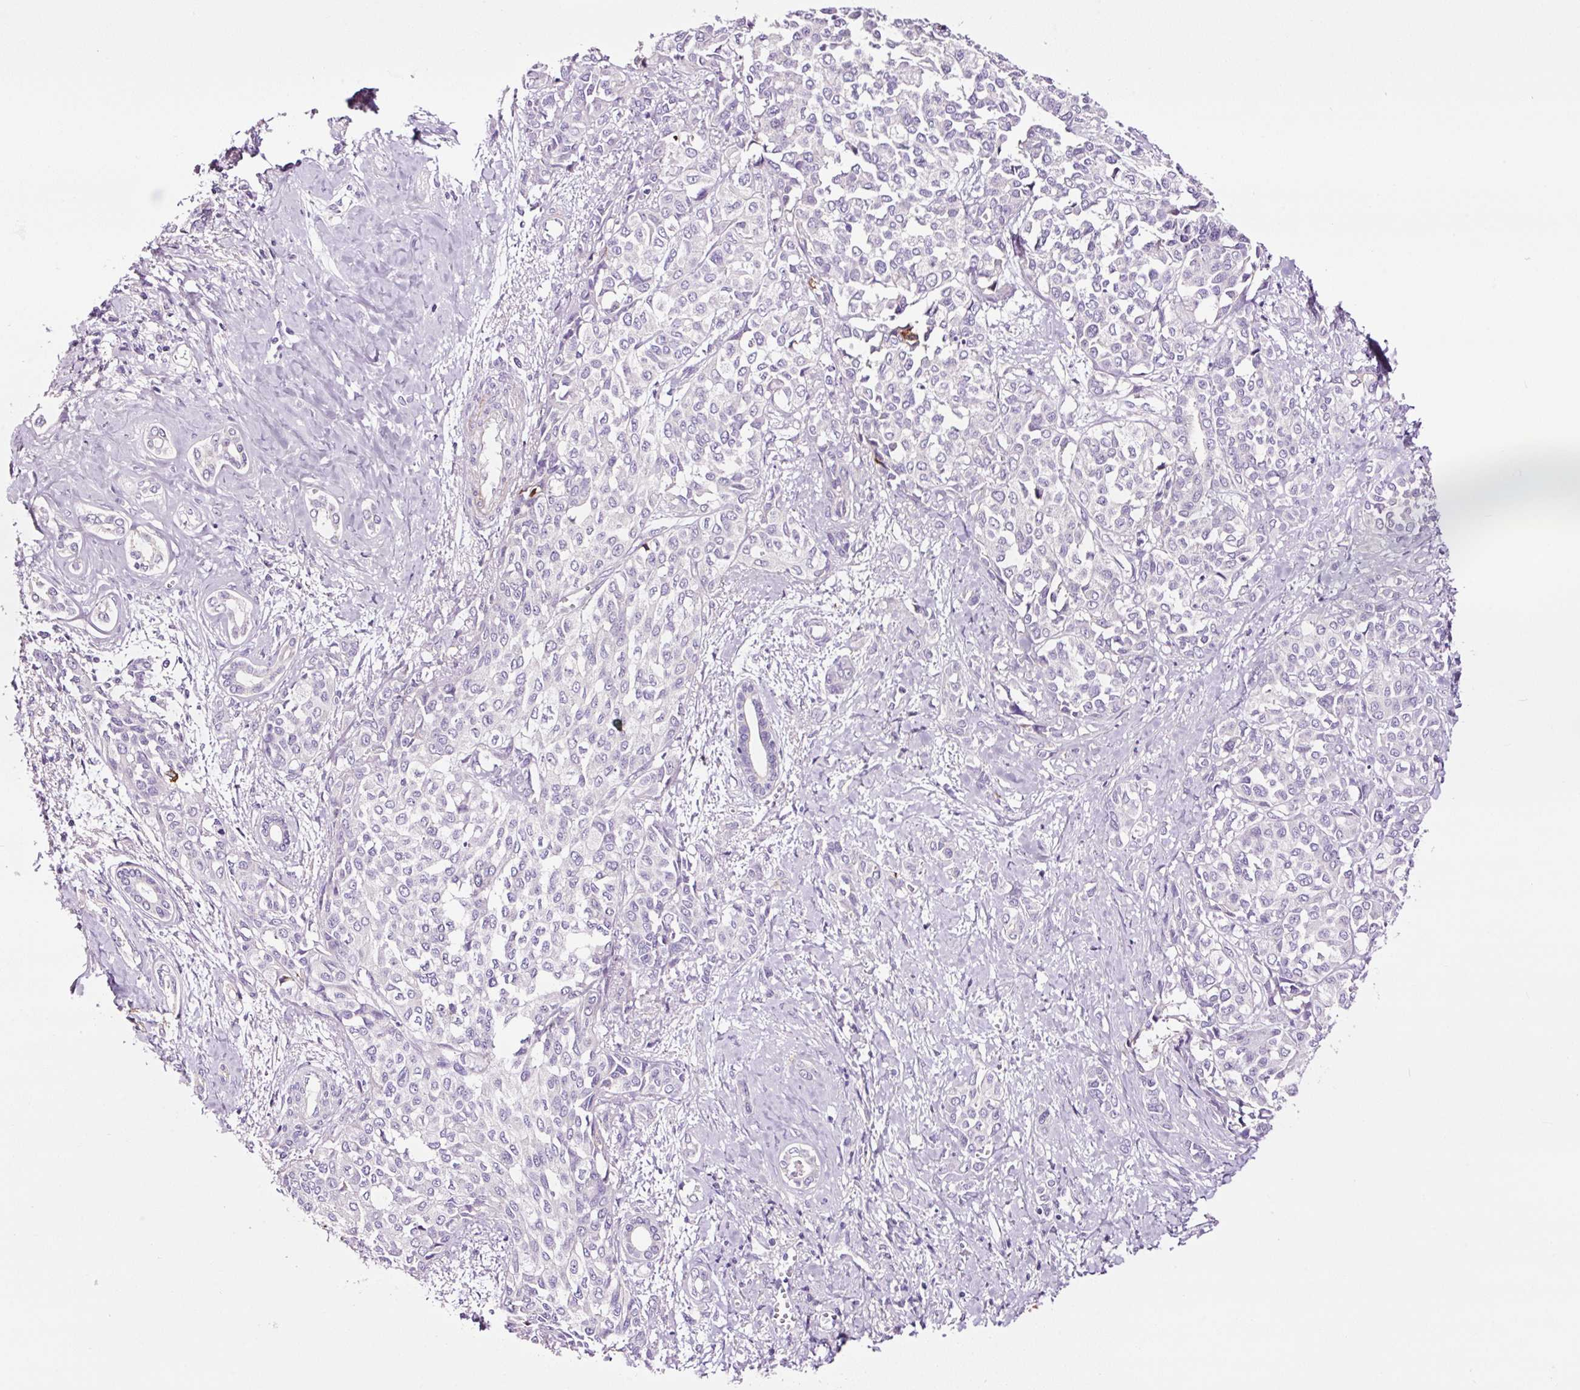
{"staining": {"intensity": "negative", "quantity": "none", "location": "none"}, "tissue": "liver cancer", "cell_type": "Tumor cells", "image_type": "cancer", "snomed": [{"axis": "morphology", "description": "Cholangiocarcinoma"}, {"axis": "topography", "description": "Liver"}], "caption": "Liver cancer was stained to show a protein in brown. There is no significant staining in tumor cells.", "gene": "PAM", "patient": {"sex": "female", "age": 77}}